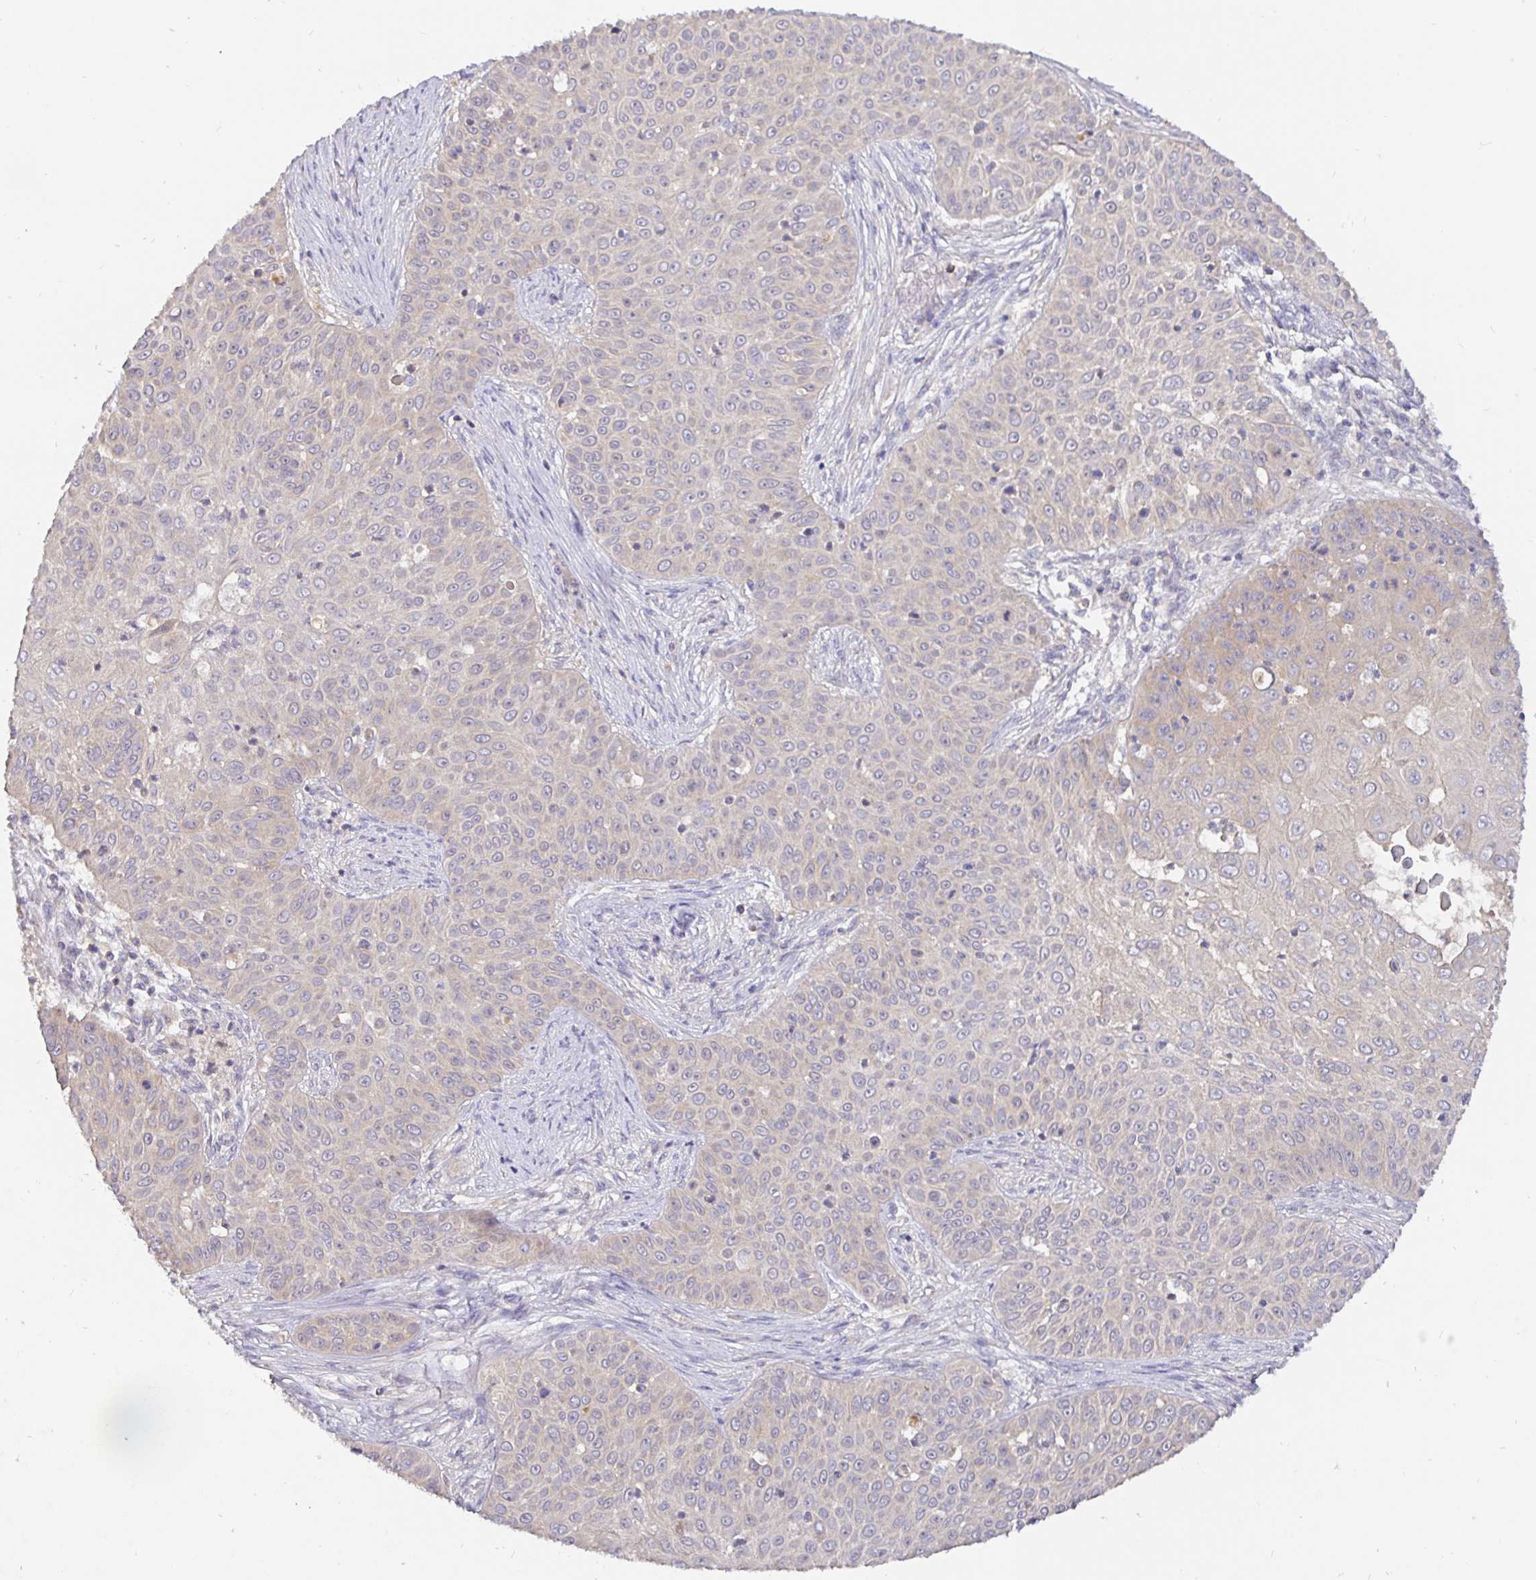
{"staining": {"intensity": "negative", "quantity": "none", "location": "none"}, "tissue": "skin cancer", "cell_type": "Tumor cells", "image_type": "cancer", "snomed": [{"axis": "morphology", "description": "Squamous cell carcinoma, NOS"}, {"axis": "topography", "description": "Skin"}], "caption": "Human skin cancer stained for a protein using immunohistochemistry (IHC) exhibits no expression in tumor cells.", "gene": "KIF21A", "patient": {"sex": "male", "age": 82}}